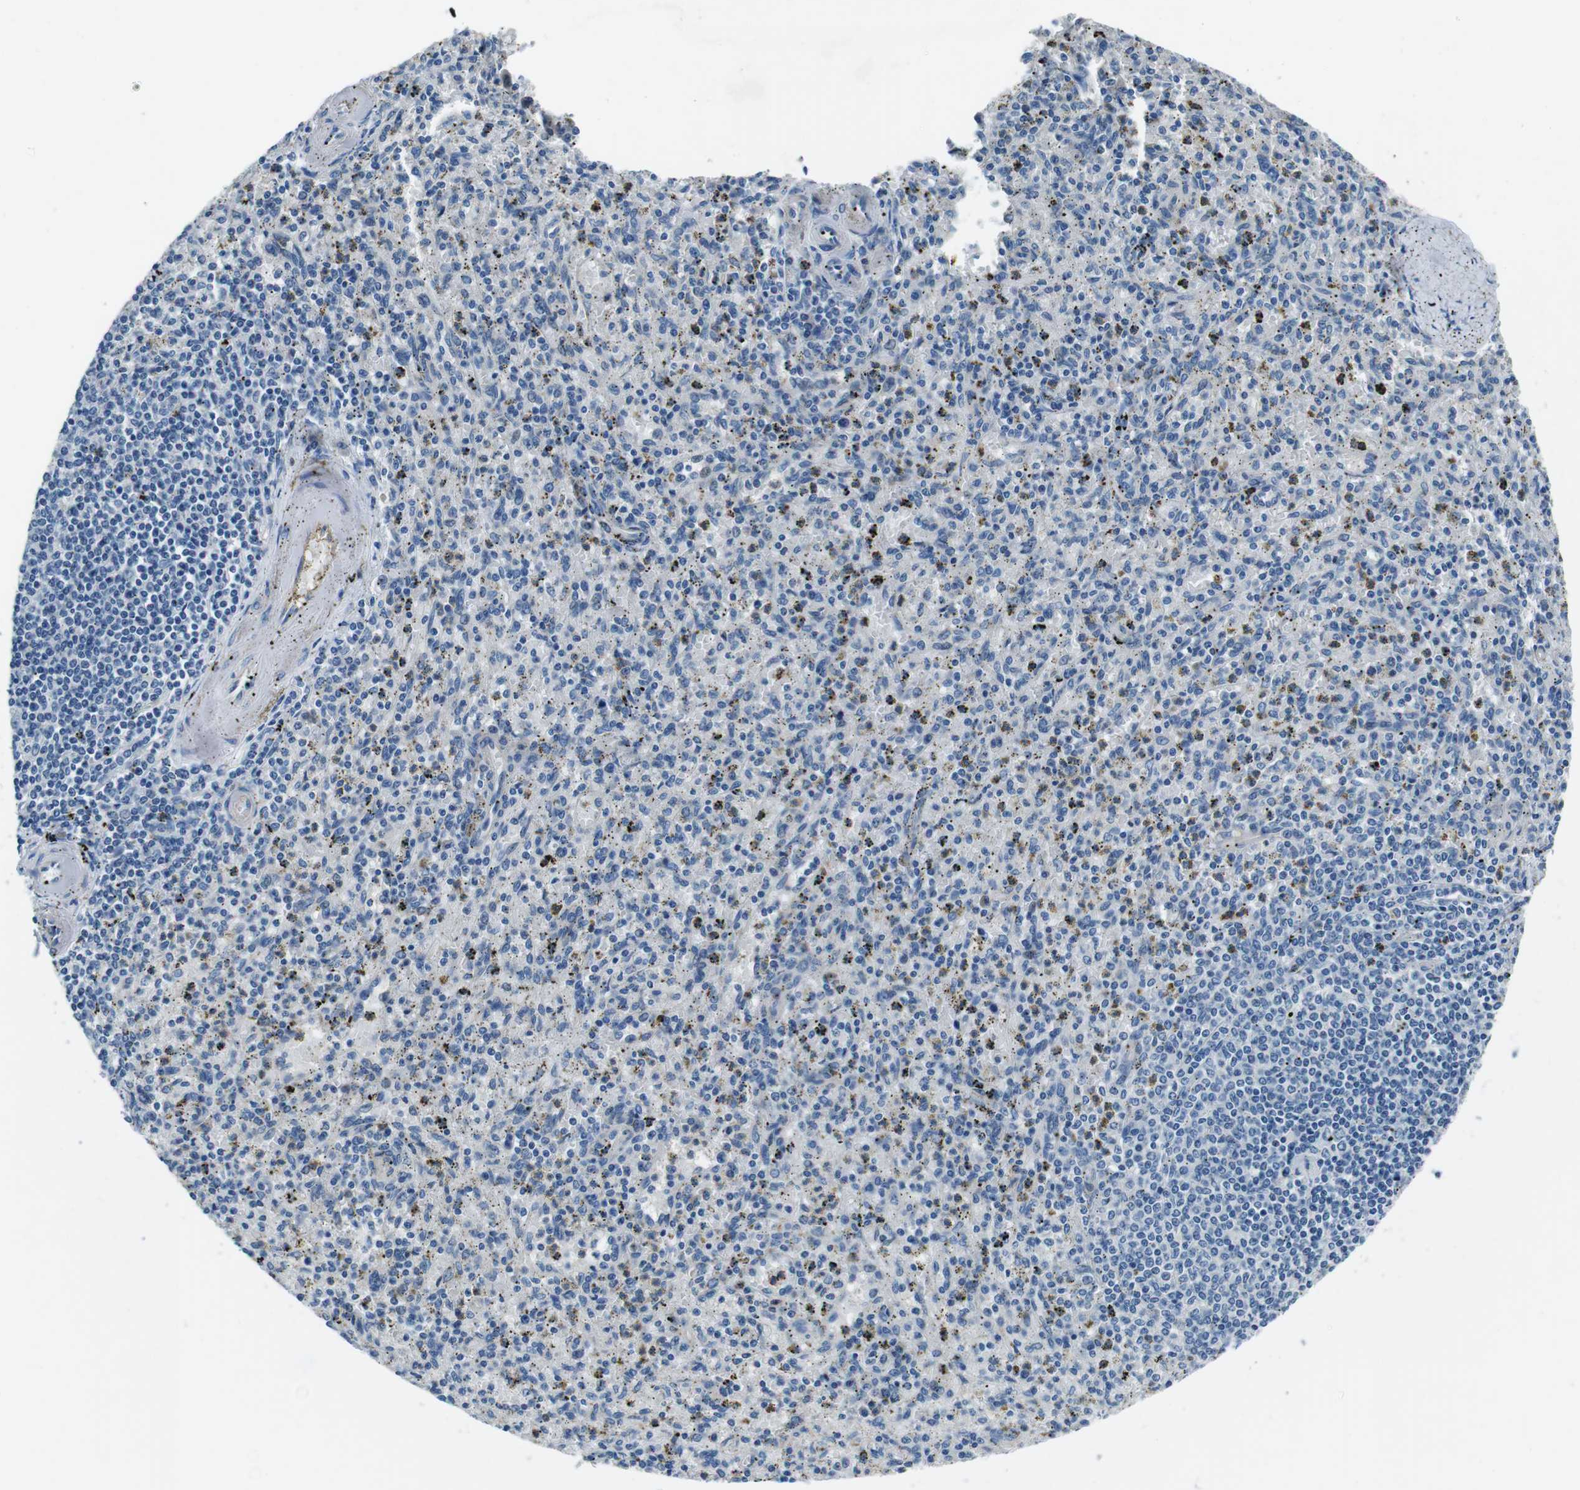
{"staining": {"intensity": "negative", "quantity": "none", "location": "none"}, "tissue": "spleen", "cell_type": "Cells in red pulp", "image_type": "normal", "snomed": [{"axis": "morphology", "description": "Normal tissue, NOS"}, {"axis": "topography", "description": "Spleen"}], "caption": "Photomicrograph shows no protein expression in cells in red pulp of benign spleen. (DAB (3,3'-diaminobenzidine) immunohistochemistry, high magnification).", "gene": "CASQ1", "patient": {"sex": "male", "age": 72}}